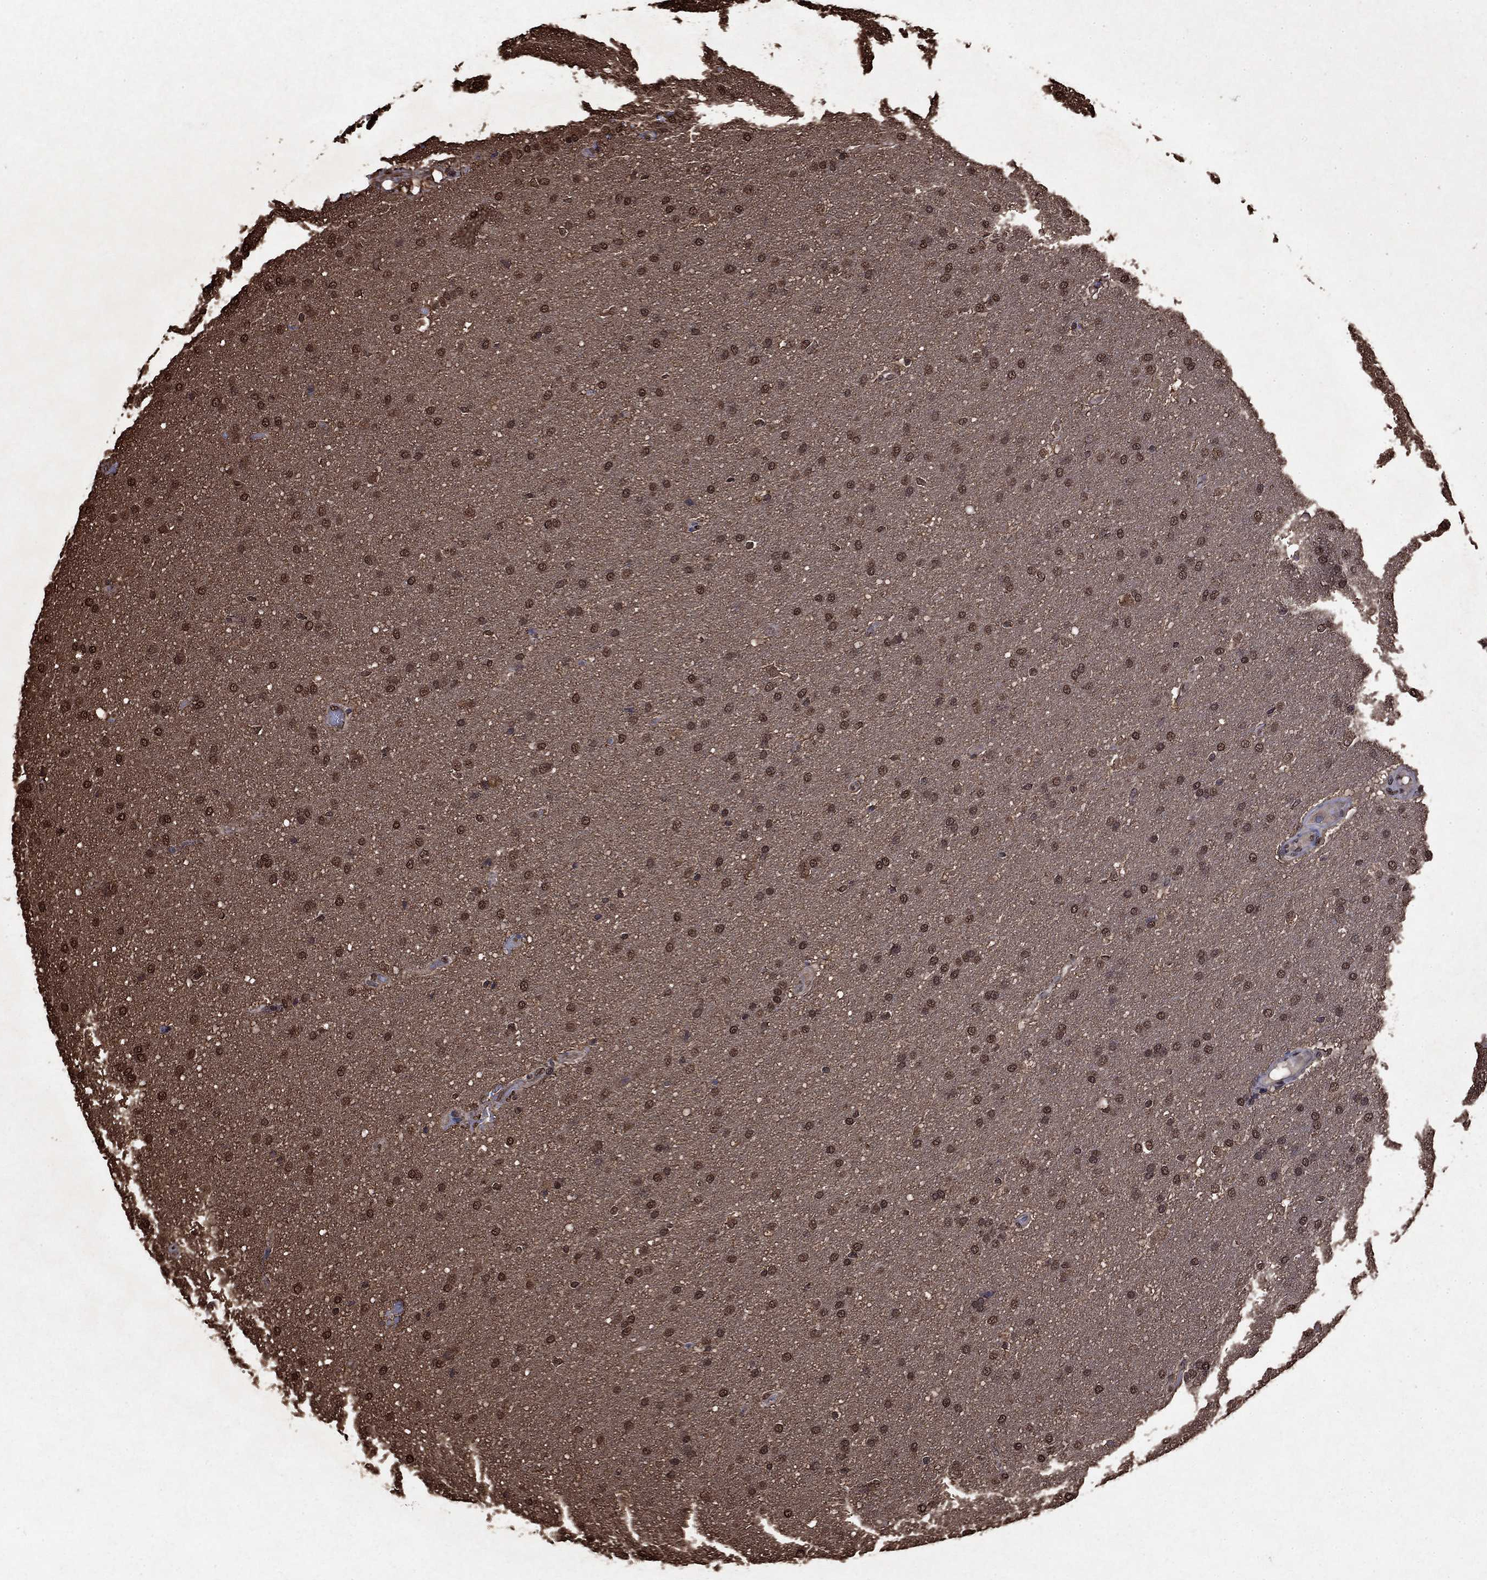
{"staining": {"intensity": "weak", "quantity": ">75%", "location": "cytoplasmic/membranous,nuclear"}, "tissue": "glioma", "cell_type": "Tumor cells", "image_type": "cancer", "snomed": [{"axis": "morphology", "description": "Glioma, malignant, Low grade"}, {"axis": "topography", "description": "Brain"}], "caption": "A brown stain shows weak cytoplasmic/membranous and nuclear expression of a protein in human malignant glioma (low-grade) tumor cells.", "gene": "GAPDH", "patient": {"sex": "female", "age": 37}}